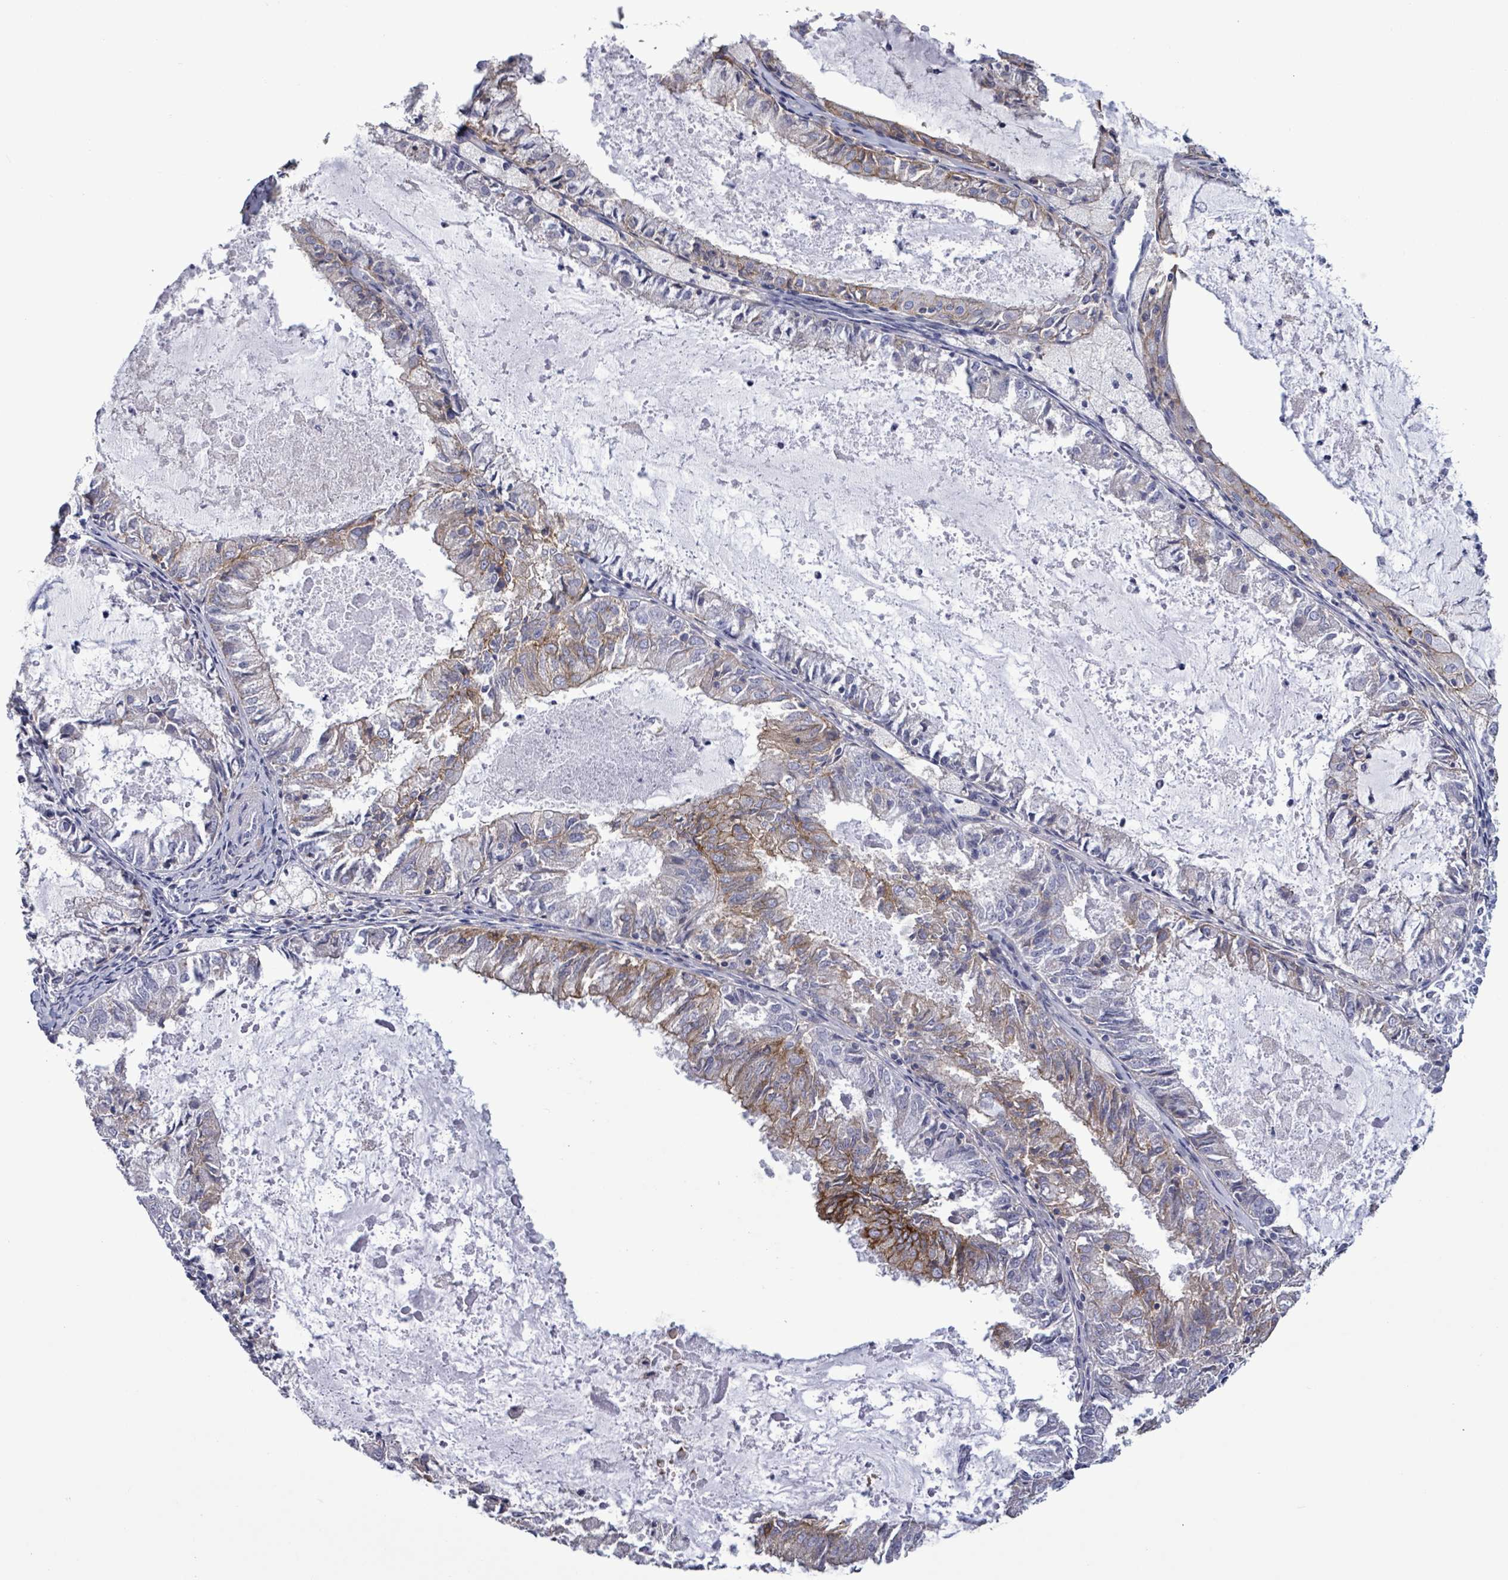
{"staining": {"intensity": "moderate", "quantity": "<25%", "location": "cytoplasmic/membranous"}, "tissue": "endometrial cancer", "cell_type": "Tumor cells", "image_type": "cancer", "snomed": [{"axis": "morphology", "description": "Adenocarcinoma, NOS"}, {"axis": "topography", "description": "Endometrium"}], "caption": "A brown stain labels moderate cytoplasmic/membranous staining of a protein in endometrial adenocarcinoma tumor cells.", "gene": "BSG", "patient": {"sex": "female", "age": 57}}